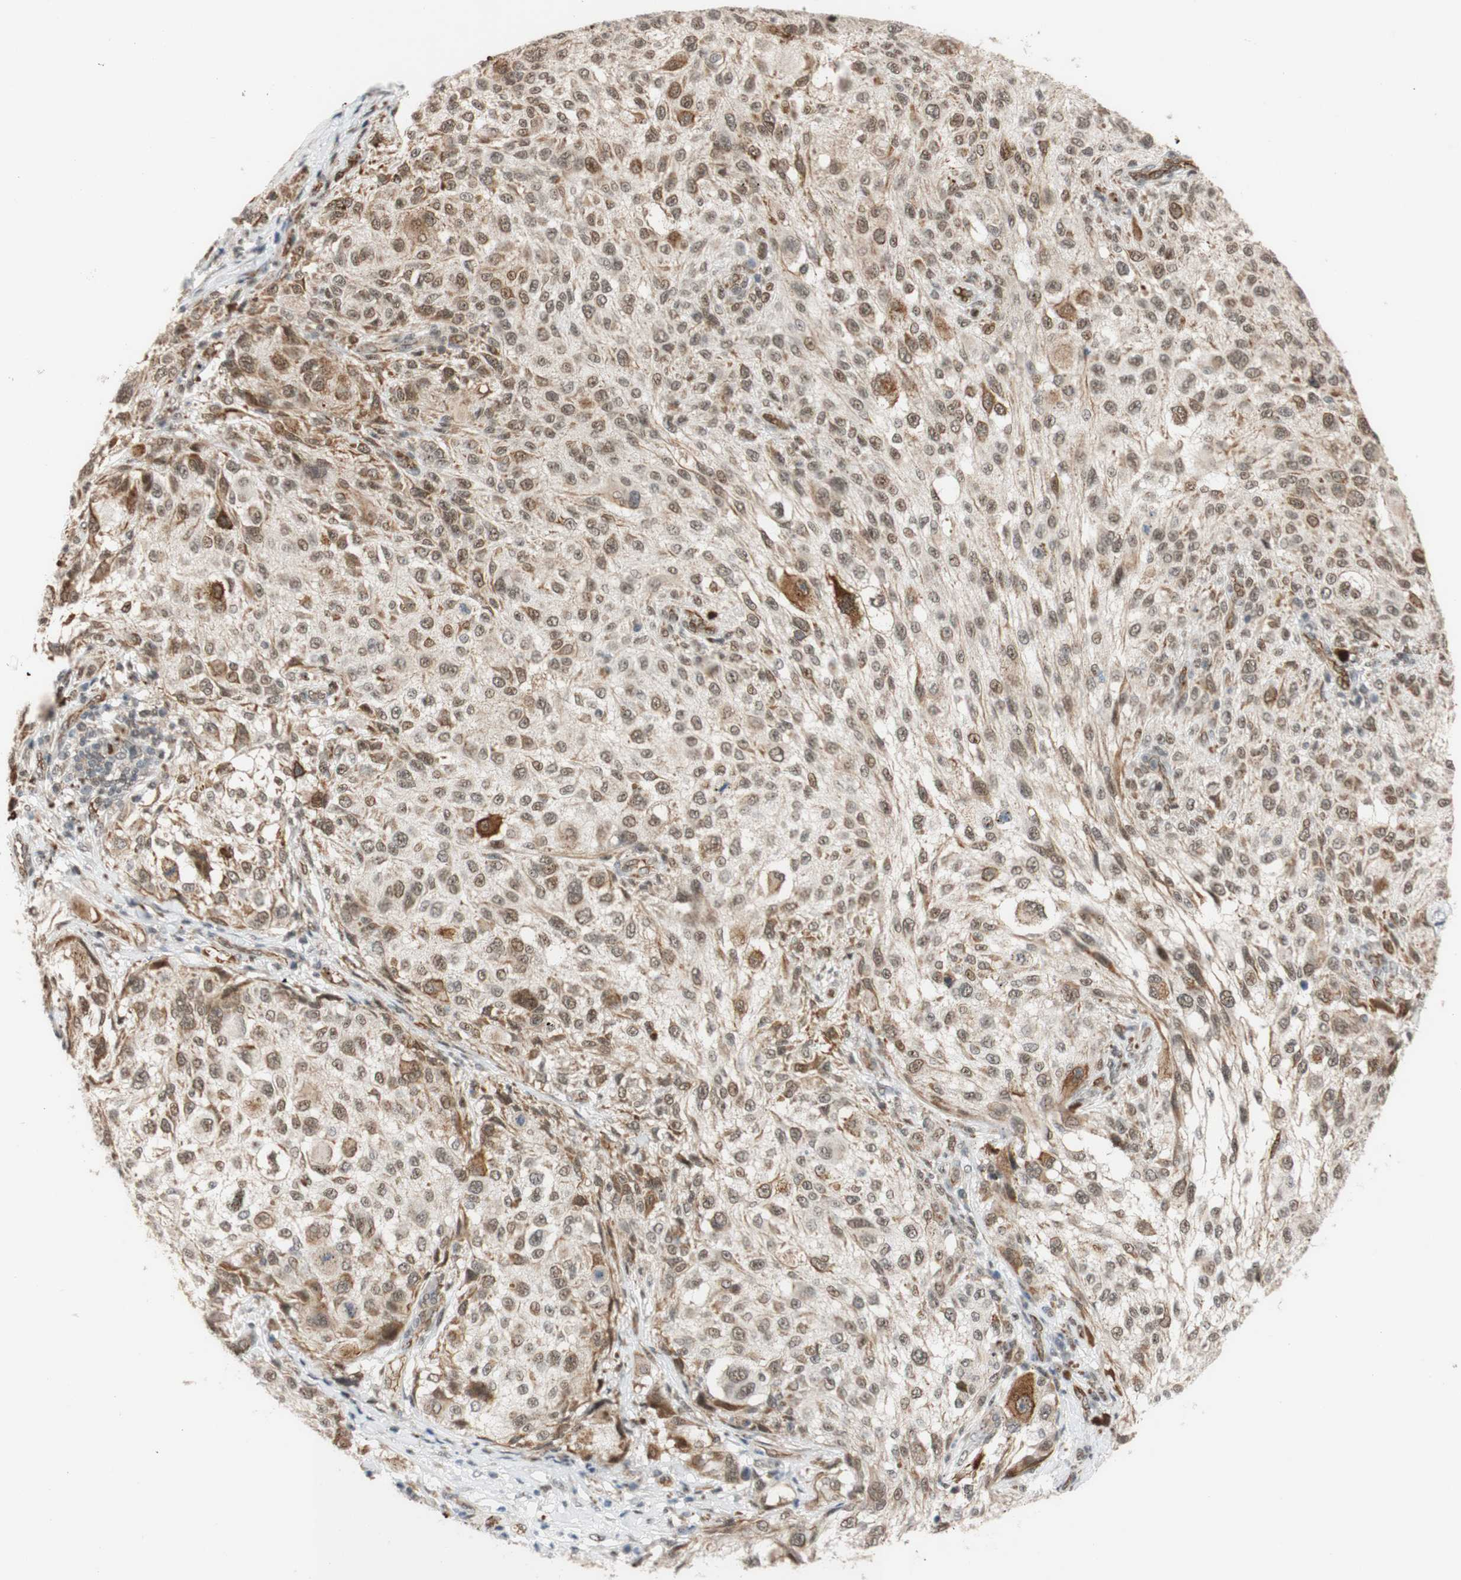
{"staining": {"intensity": "moderate", "quantity": ">75%", "location": "cytoplasmic/membranous,nuclear"}, "tissue": "melanoma", "cell_type": "Tumor cells", "image_type": "cancer", "snomed": [{"axis": "morphology", "description": "Necrosis, NOS"}, {"axis": "morphology", "description": "Malignant melanoma, NOS"}, {"axis": "topography", "description": "Skin"}], "caption": "The photomicrograph reveals a brown stain indicating the presence of a protein in the cytoplasmic/membranous and nuclear of tumor cells in malignant melanoma.", "gene": "SAP18", "patient": {"sex": "female", "age": 87}}